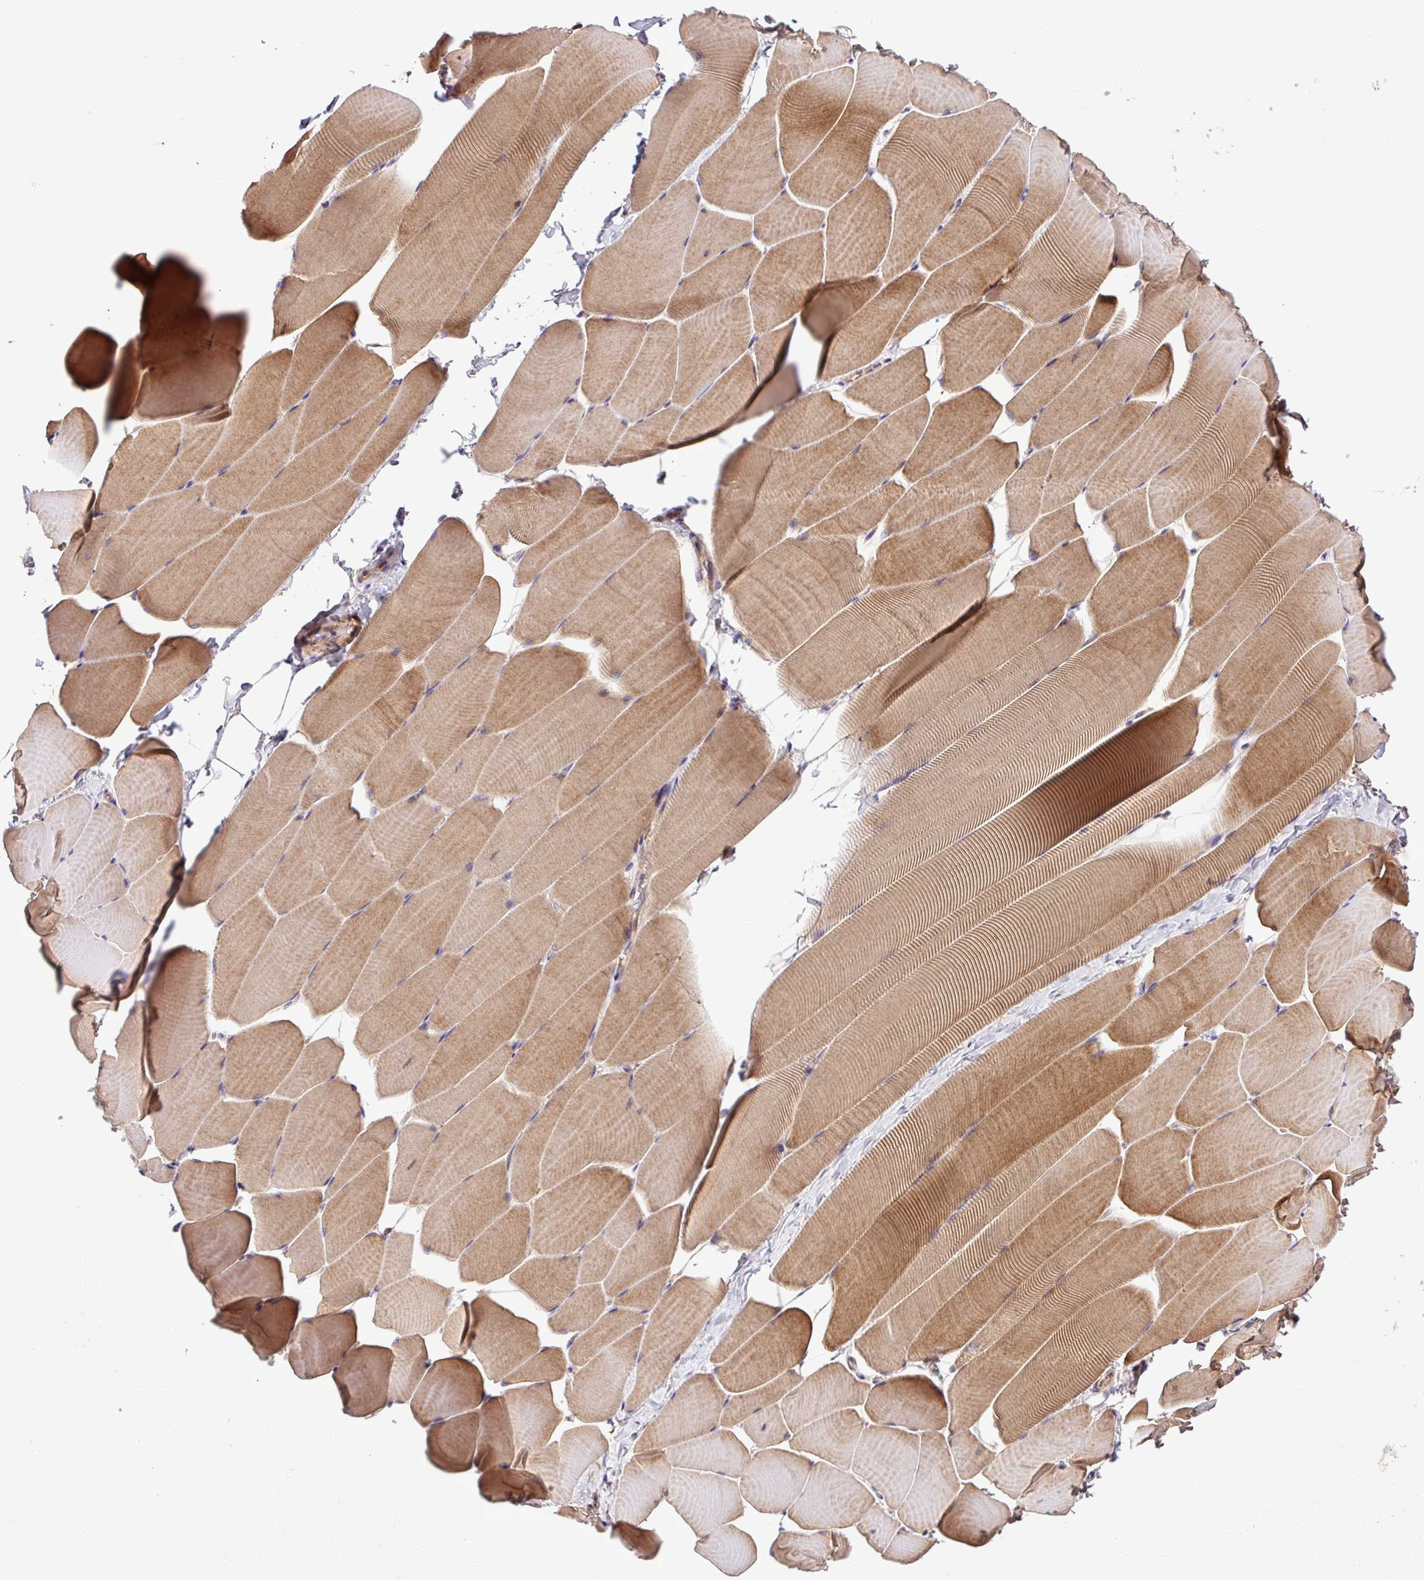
{"staining": {"intensity": "moderate", "quantity": "25%-75%", "location": "cytoplasmic/membranous"}, "tissue": "skeletal muscle", "cell_type": "Myocytes", "image_type": "normal", "snomed": [{"axis": "morphology", "description": "Normal tissue, NOS"}, {"axis": "topography", "description": "Skeletal muscle"}], "caption": "A brown stain shows moderate cytoplasmic/membranous positivity of a protein in myocytes of benign skeletal muscle. The staining is performed using DAB brown chromogen to label protein expression. The nuclei are counter-stained blue using hematoxylin.", "gene": "ZNF266", "patient": {"sex": "male", "age": 25}}